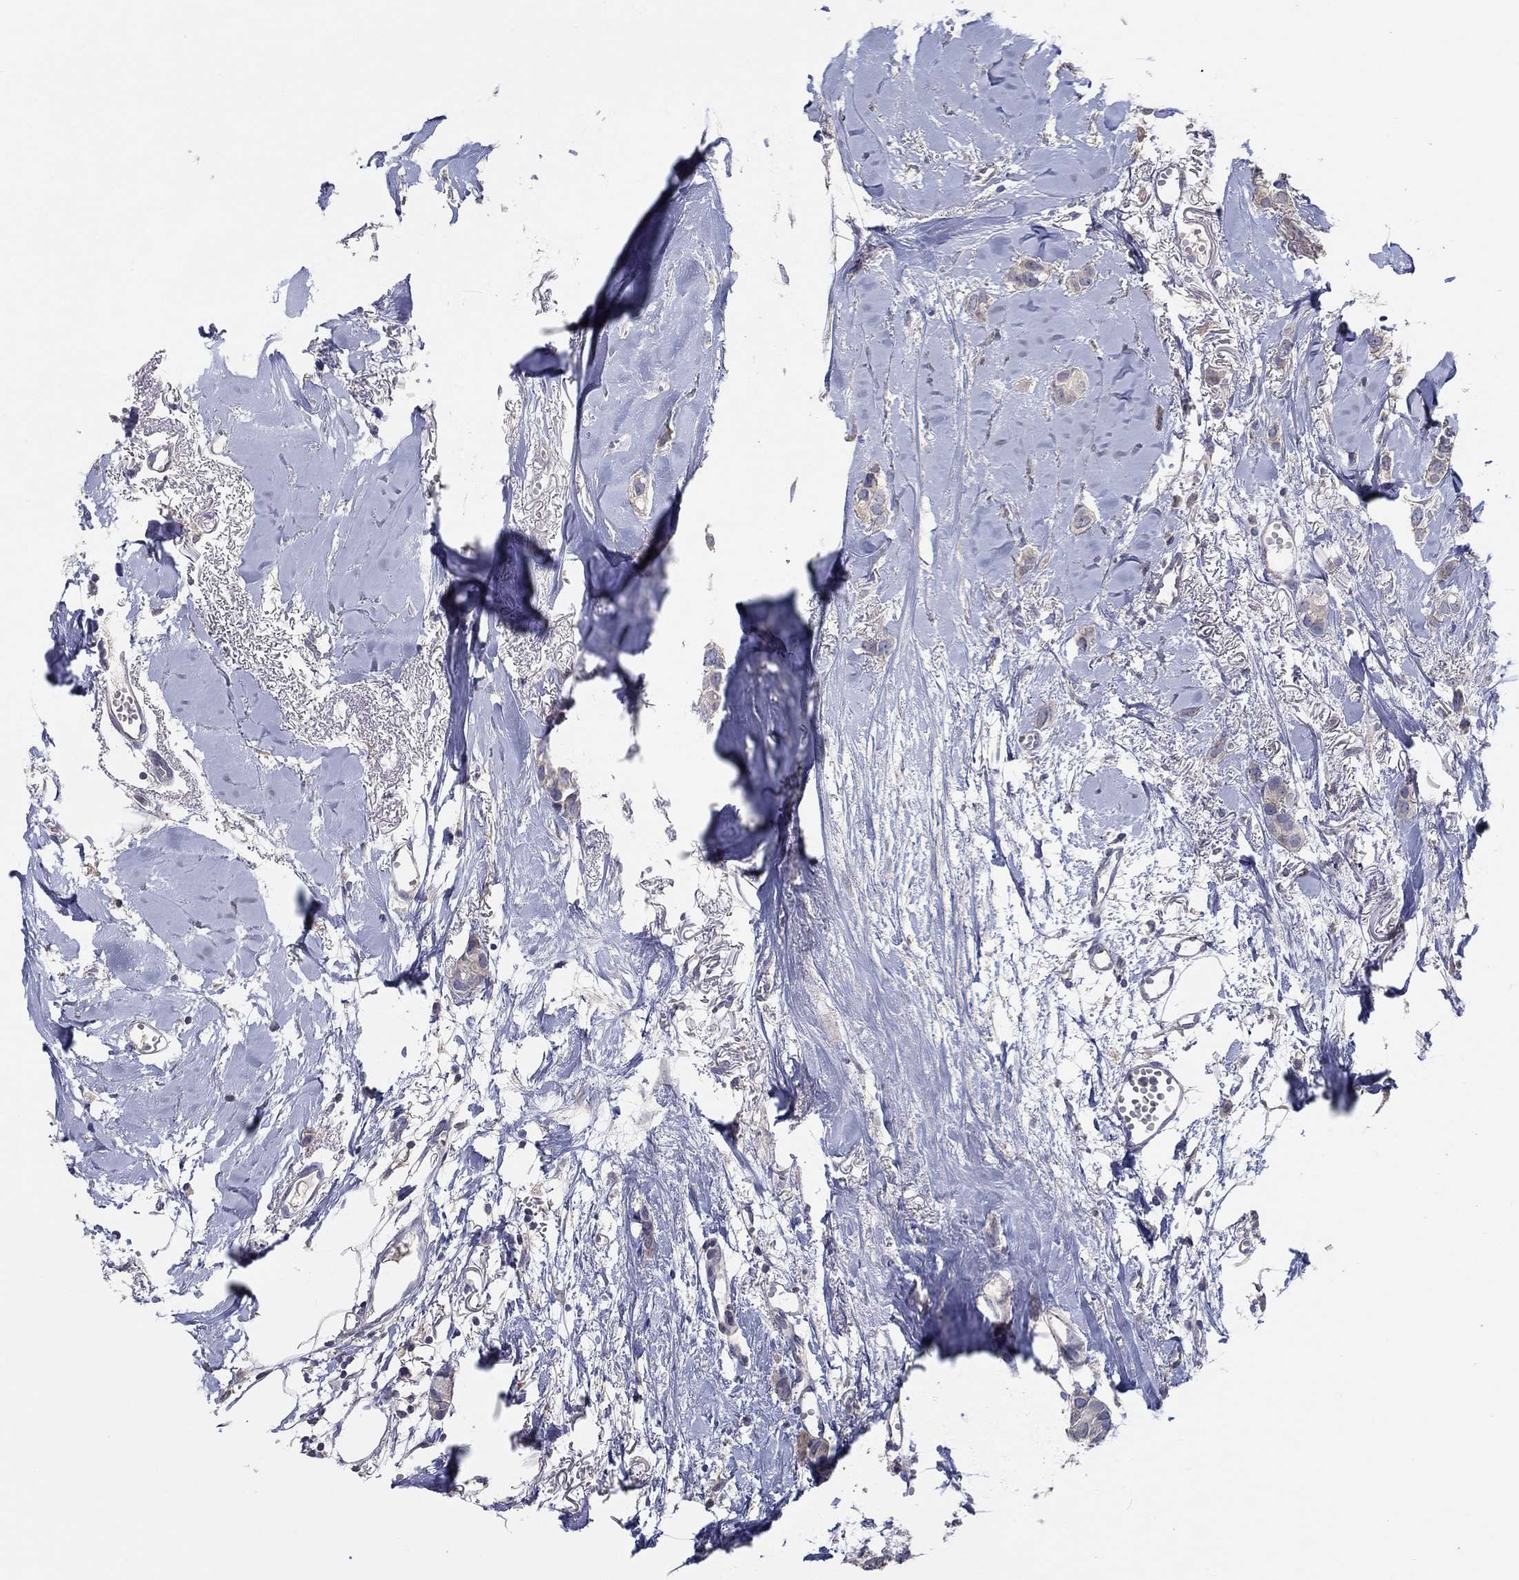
{"staining": {"intensity": "negative", "quantity": "none", "location": "none"}, "tissue": "breast cancer", "cell_type": "Tumor cells", "image_type": "cancer", "snomed": [{"axis": "morphology", "description": "Duct carcinoma"}, {"axis": "topography", "description": "Breast"}], "caption": "Immunohistochemistry image of neoplastic tissue: breast infiltrating ductal carcinoma stained with DAB shows no significant protein positivity in tumor cells.", "gene": "DOCK3", "patient": {"sex": "female", "age": 85}}